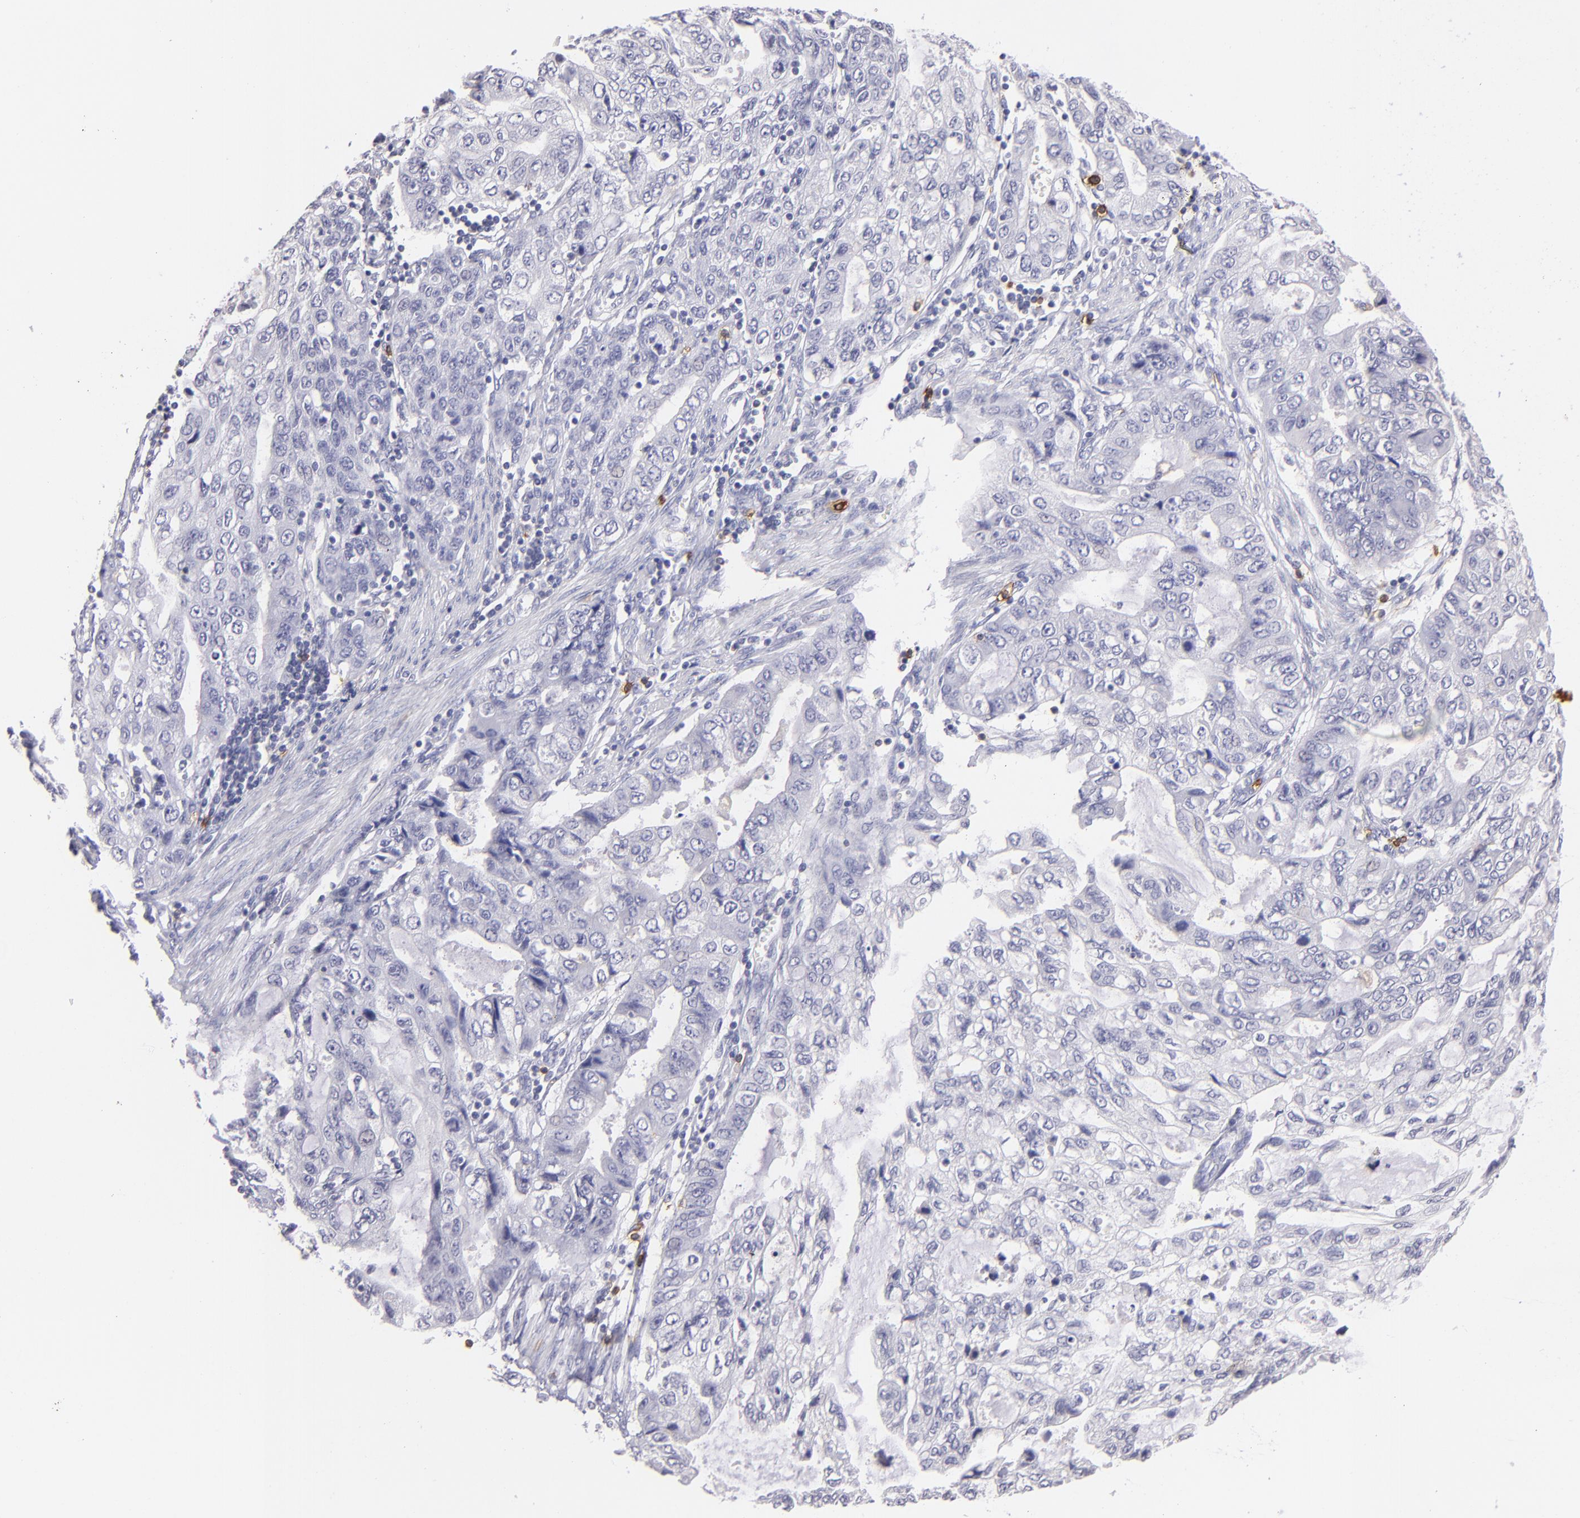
{"staining": {"intensity": "negative", "quantity": "none", "location": "none"}, "tissue": "stomach cancer", "cell_type": "Tumor cells", "image_type": "cancer", "snomed": [{"axis": "morphology", "description": "Adenocarcinoma, NOS"}, {"axis": "topography", "description": "Stomach, upper"}], "caption": "The photomicrograph reveals no staining of tumor cells in stomach cancer.", "gene": "IL2RA", "patient": {"sex": "female", "age": 52}}